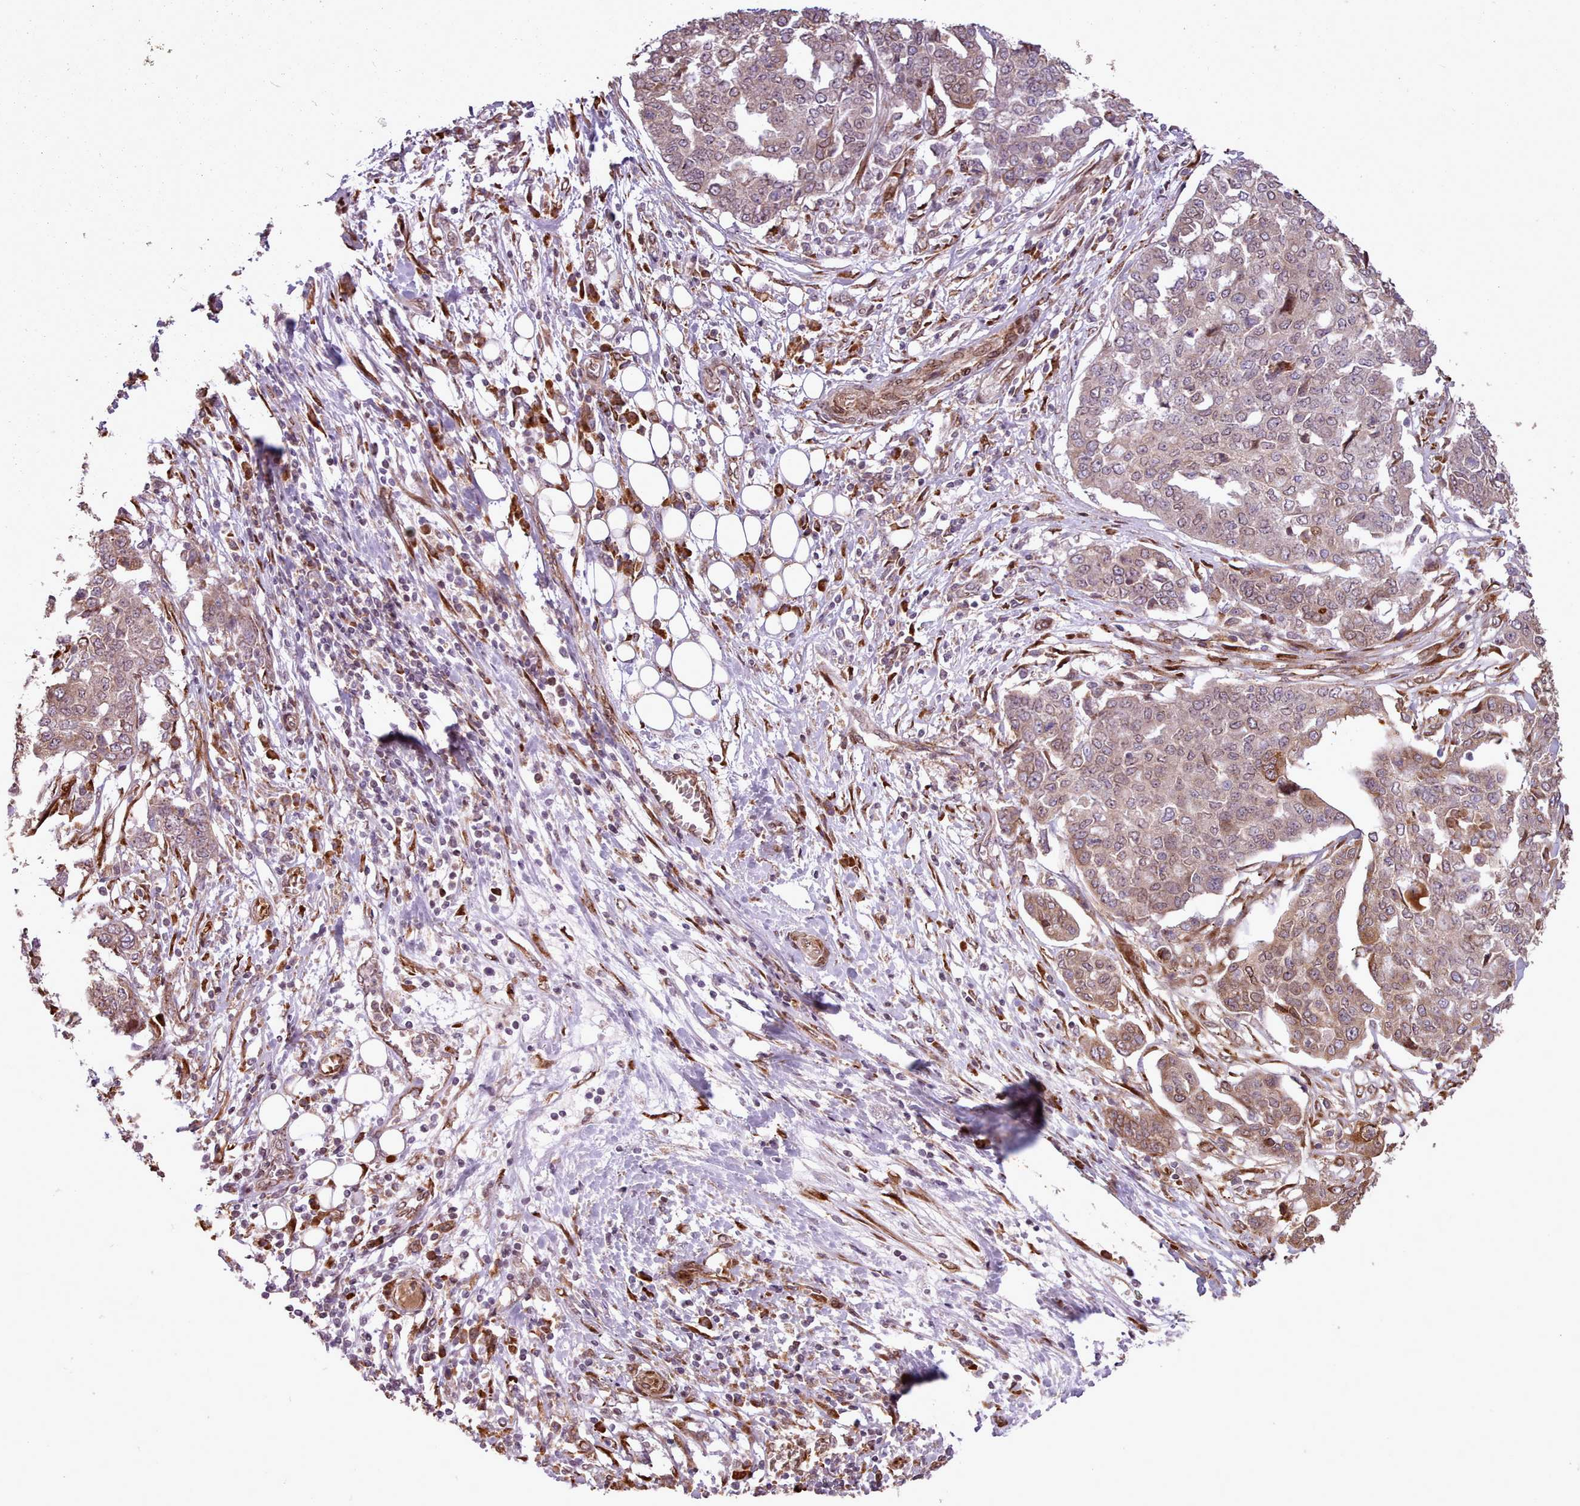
{"staining": {"intensity": "weak", "quantity": "25%-75%", "location": "cytoplasmic/membranous,nuclear"}, "tissue": "ovarian cancer", "cell_type": "Tumor cells", "image_type": "cancer", "snomed": [{"axis": "morphology", "description": "Cystadenocarcinoma, serous, NOS"}, {"axis": "topography", "description": "Soft tissue"}, {"axis": "topography", "description": "Ovary"}], "caption": "The immunohistochemical stain labels weak cytoplasmic/membranous and nuclear staining in tumor cells of ovarian serous cystadenocarcinoma tissue. The staining was performed using DAB (3,3'-diaminobenzidine) to visualize the protein expression in brown, while the nuclei were stained in blue with hematoxylin (Magnification: 20x).", "gene": "CABP1", "patient": {"sex": "female", "age": 57}}